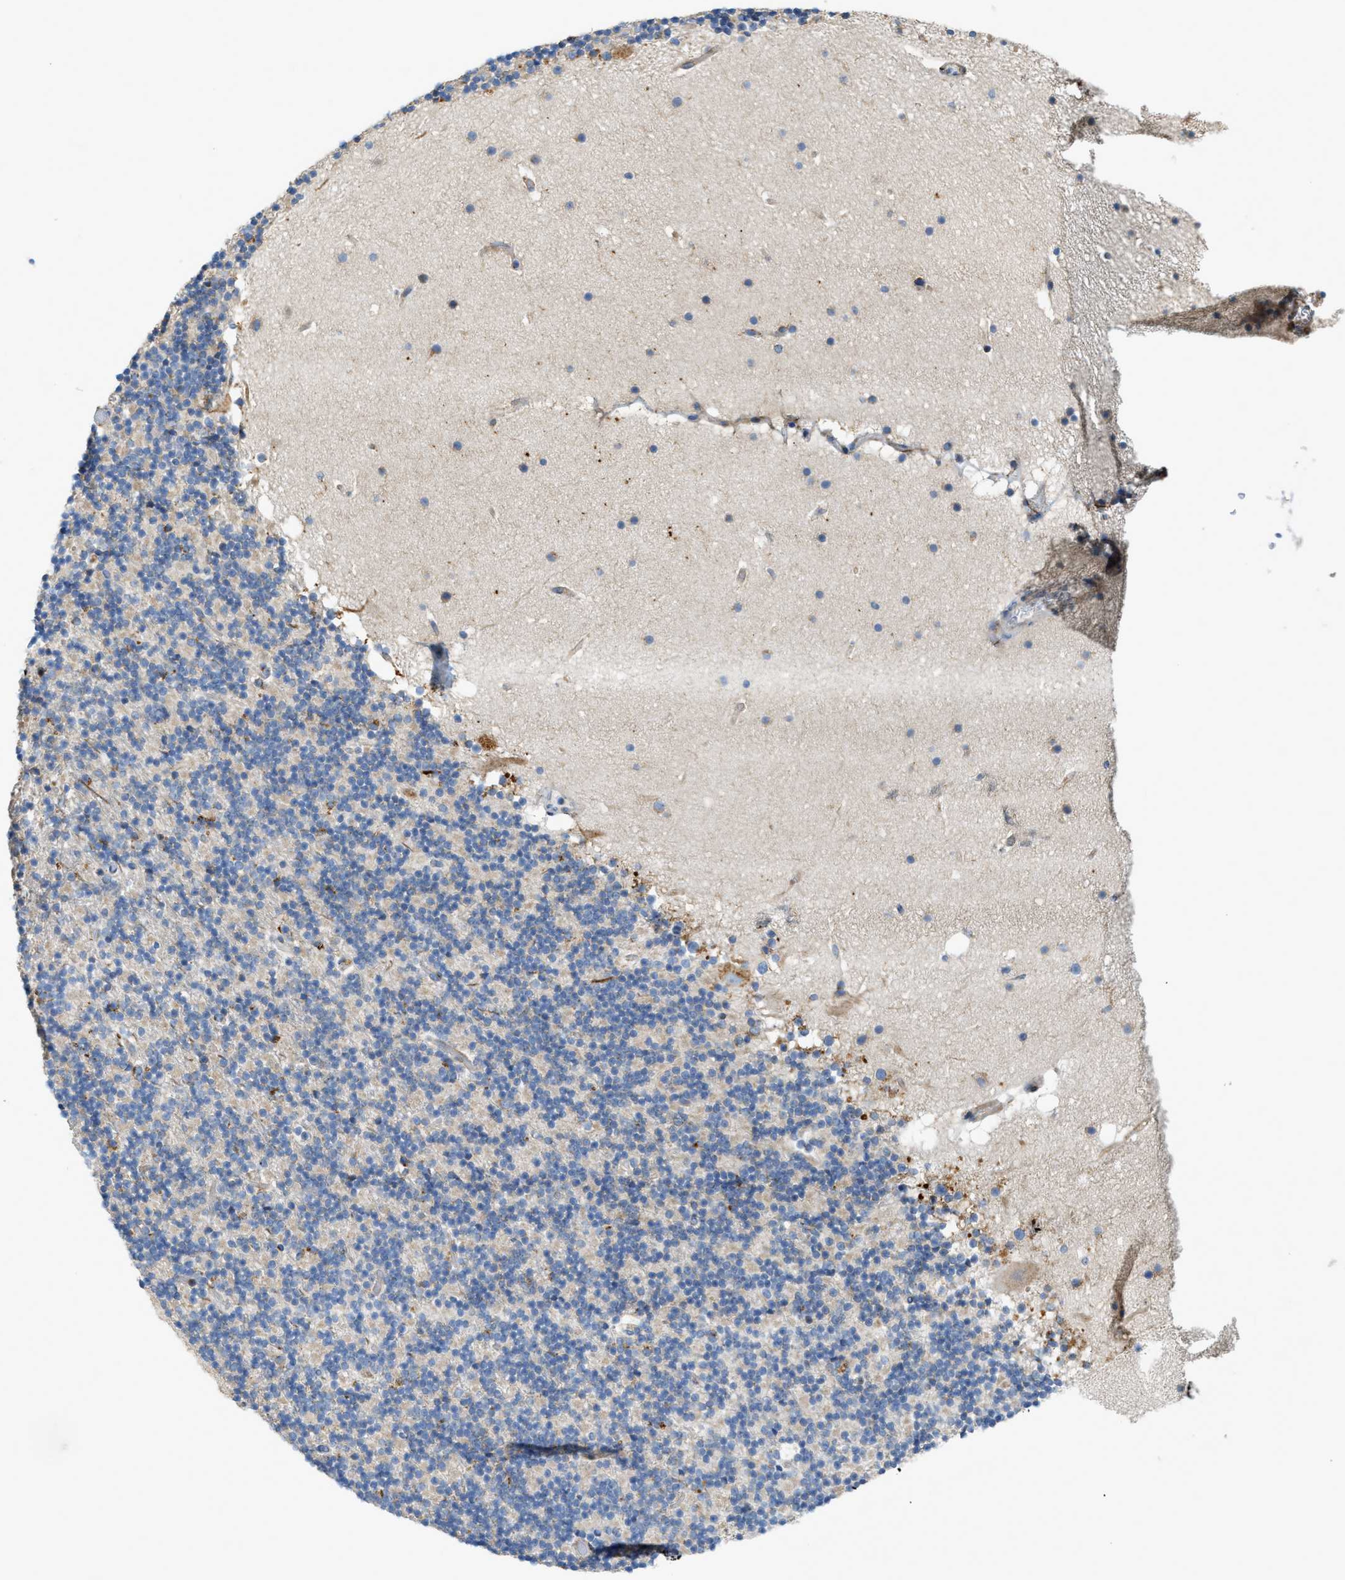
{"staining": {"intensity": "weak", "quantity": "<25%", "location": "cytoplasmic/membranous"}, "tissue": "cerebellum", "cell_type": "Cells in granular layer", "image_type": "normal", "snomed": [{"axis": "morphology", "description": "Normal tissue, NOS"}, {"axis": "topography", "description": "Cerebellum"}], "caption": "Image shows no significant protein expression in cells in granular layer of normal cerebellum.", "gene": "LMBRD1", "patient": {"sex": "male", "age": 57}}